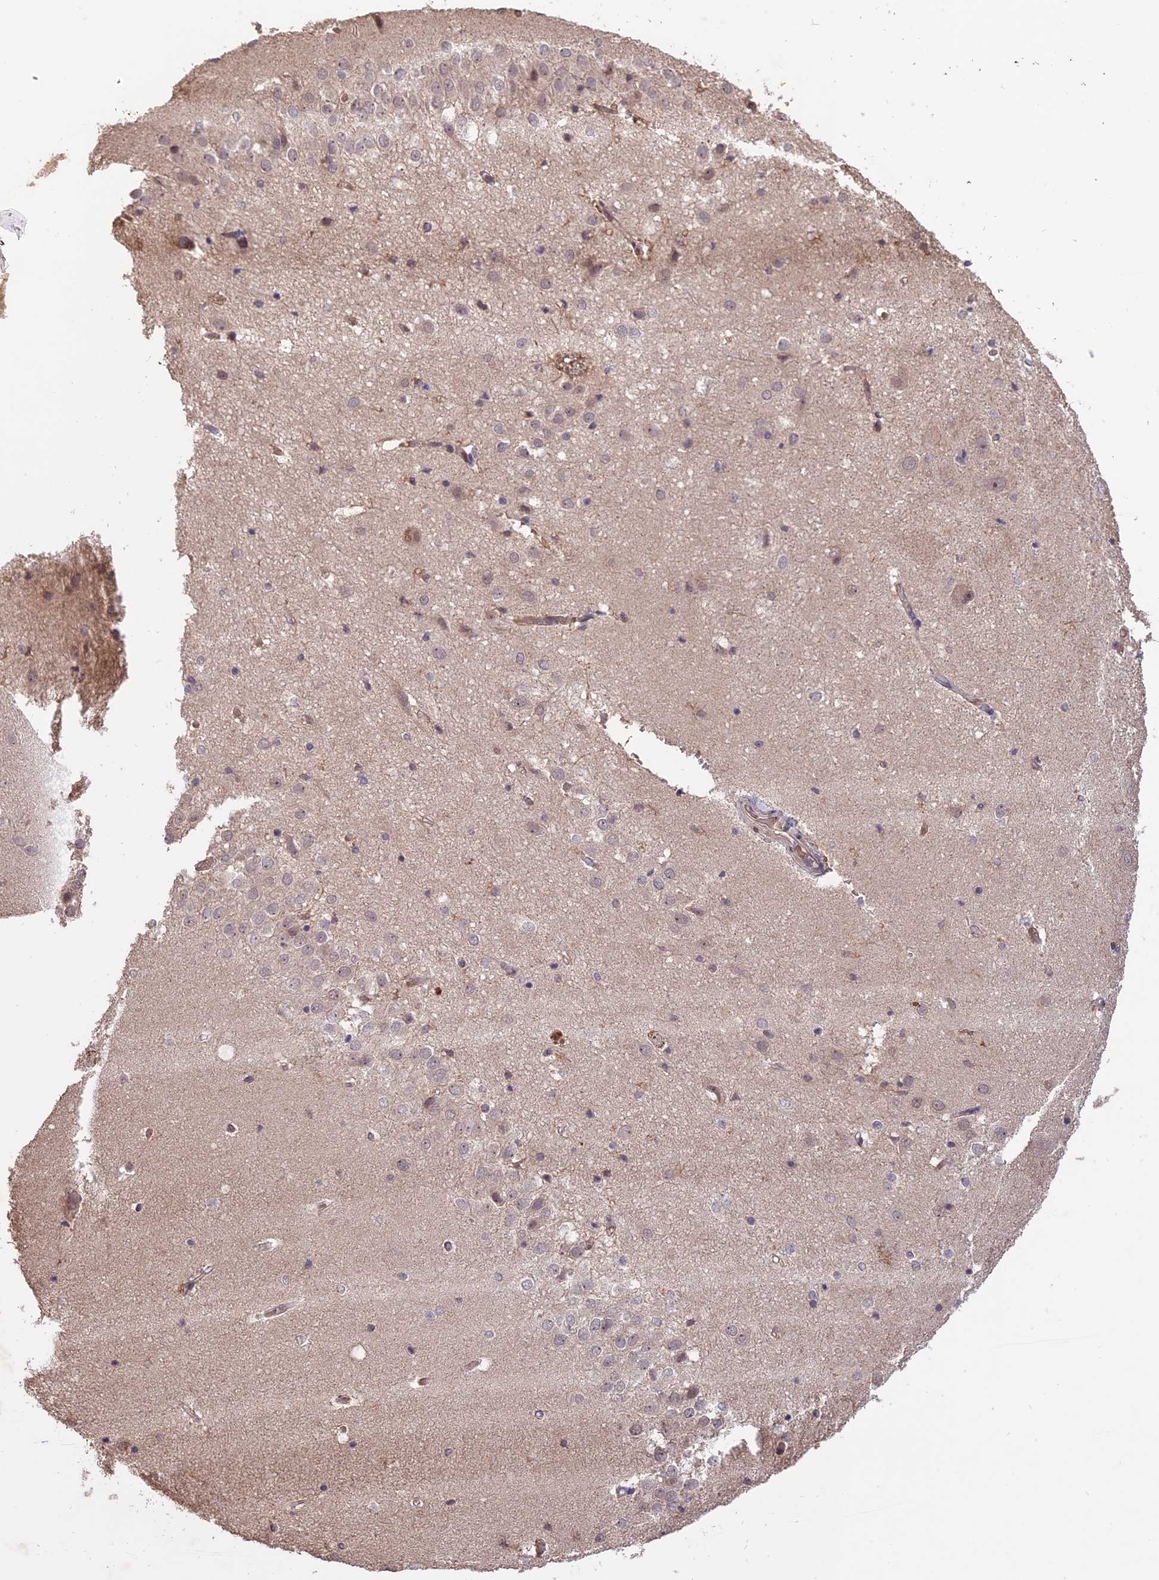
{"staining": {"intensity": "weak", "quantity": "<25%", "location": "cytoplasmic/membranous"}, "tissue": "hippocampus", "cell_type": "Glial cells", "image_type": "normal", "snomed": [{"axis": "morphology", "description": "Normal tissue, NOS"}, {"axis": "topography", "description": "Hippocampus"}], "caption": "IHC histopathology image of benign hippocampus: human hippocampus stained with DAB exhibits no significant protein positivity in glial cells. (Stains: DAB immunohistochemistry with hematoxylin counter stain, Microscopy: brightfield microscopy at high magnification).", "gene": "TIGD7", "patient": {"sex": "female", "age": 52}}